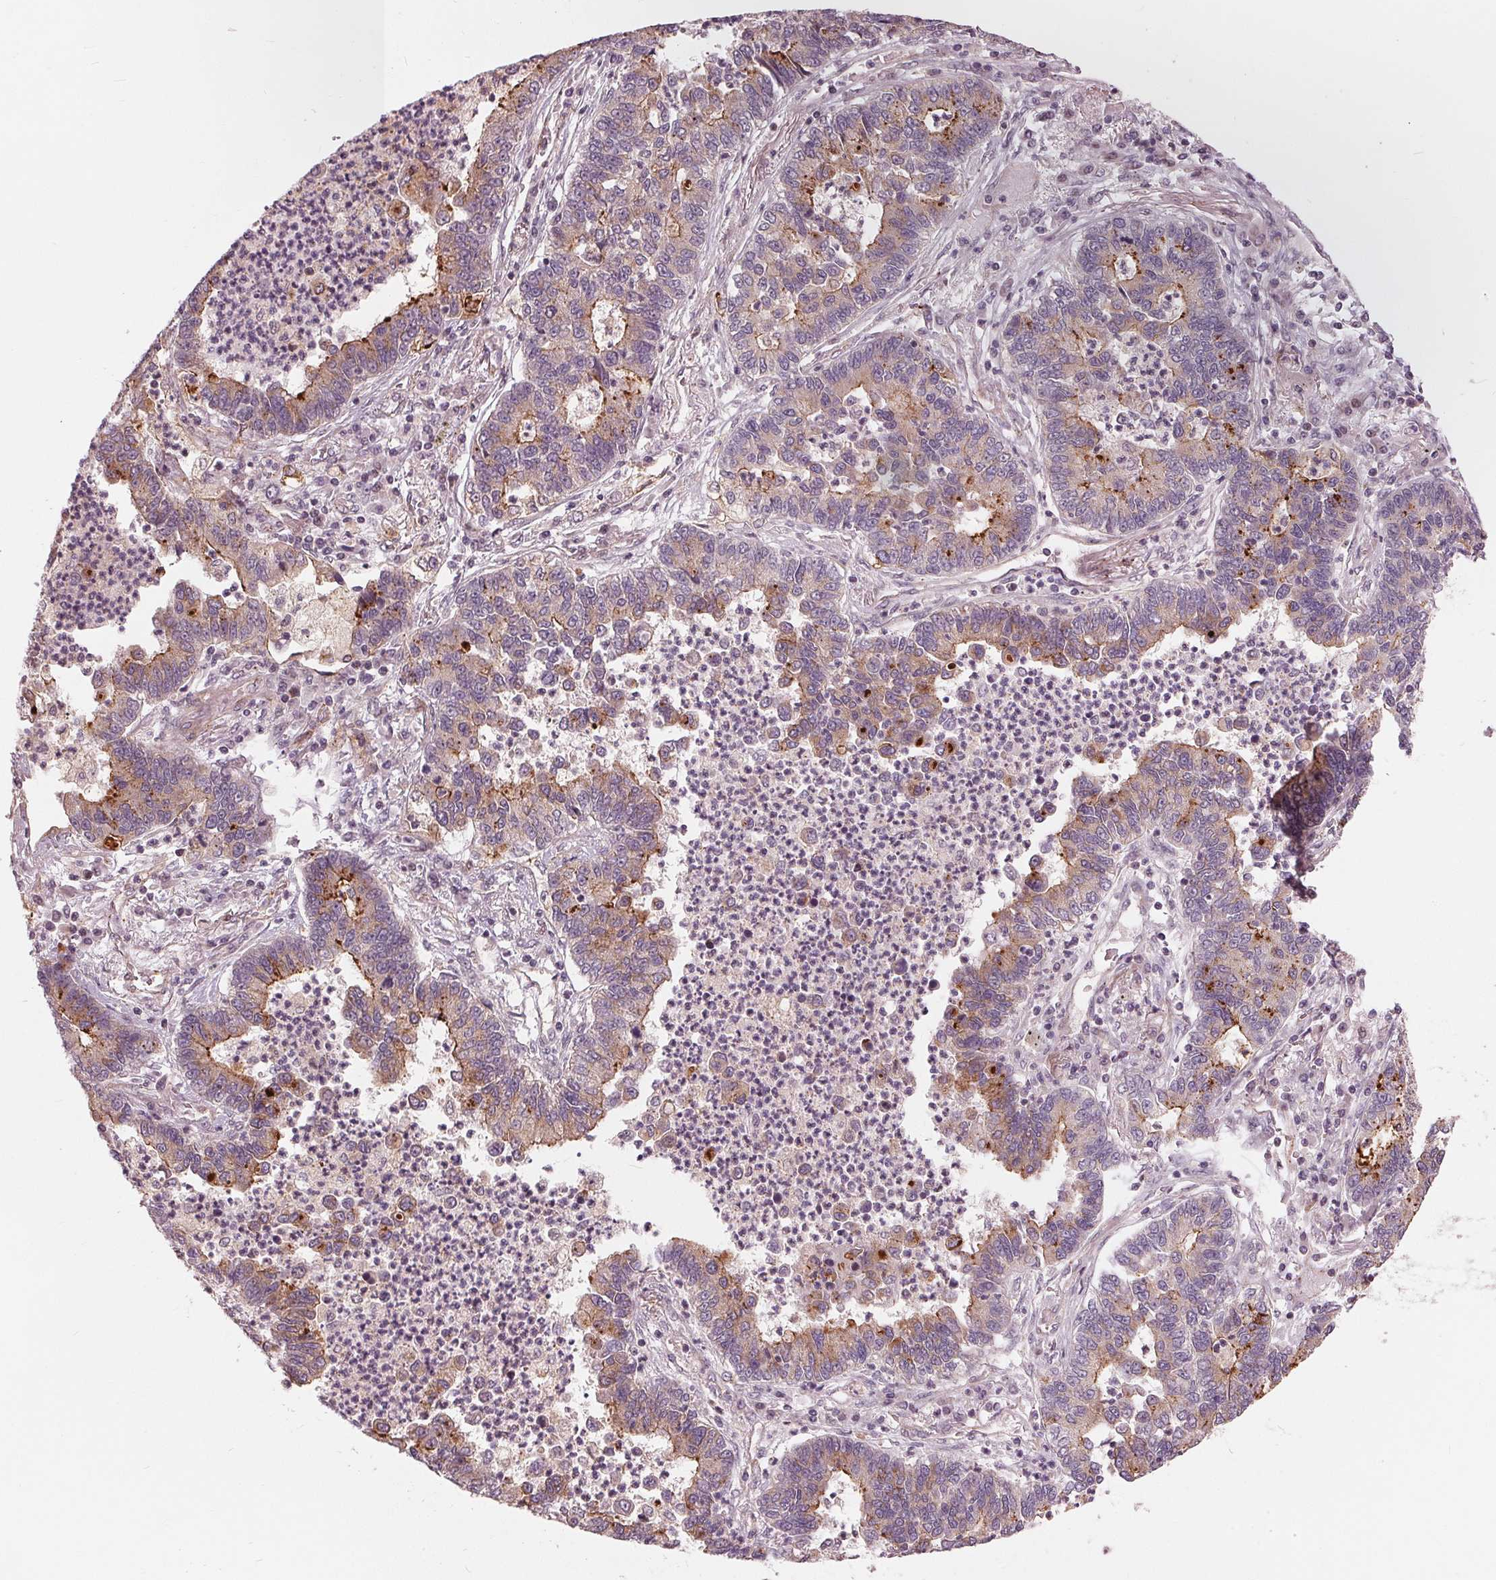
{"staining": {"intensity": "moderate", "quantity": "25%-75%", "location": "cytoplasmic/membranous"}, "tissue": "lung cancer", "cell_type": "Tumor cells", "image_type": "cancer", "snomed": [{"axis": "morphology", "description": "Adenocarcinoma, NOS"}, {"axis": "topography", "description": "Lung"}], "caption": "About 25%-75% of tumor cells in human lung cancer exhibit moderate cytoplasmic/membranous protein positivity as visualized by brown immunohistochemical staining.", "gene": "TXNIP", "patient": {"sex": "female", "age": 57}}